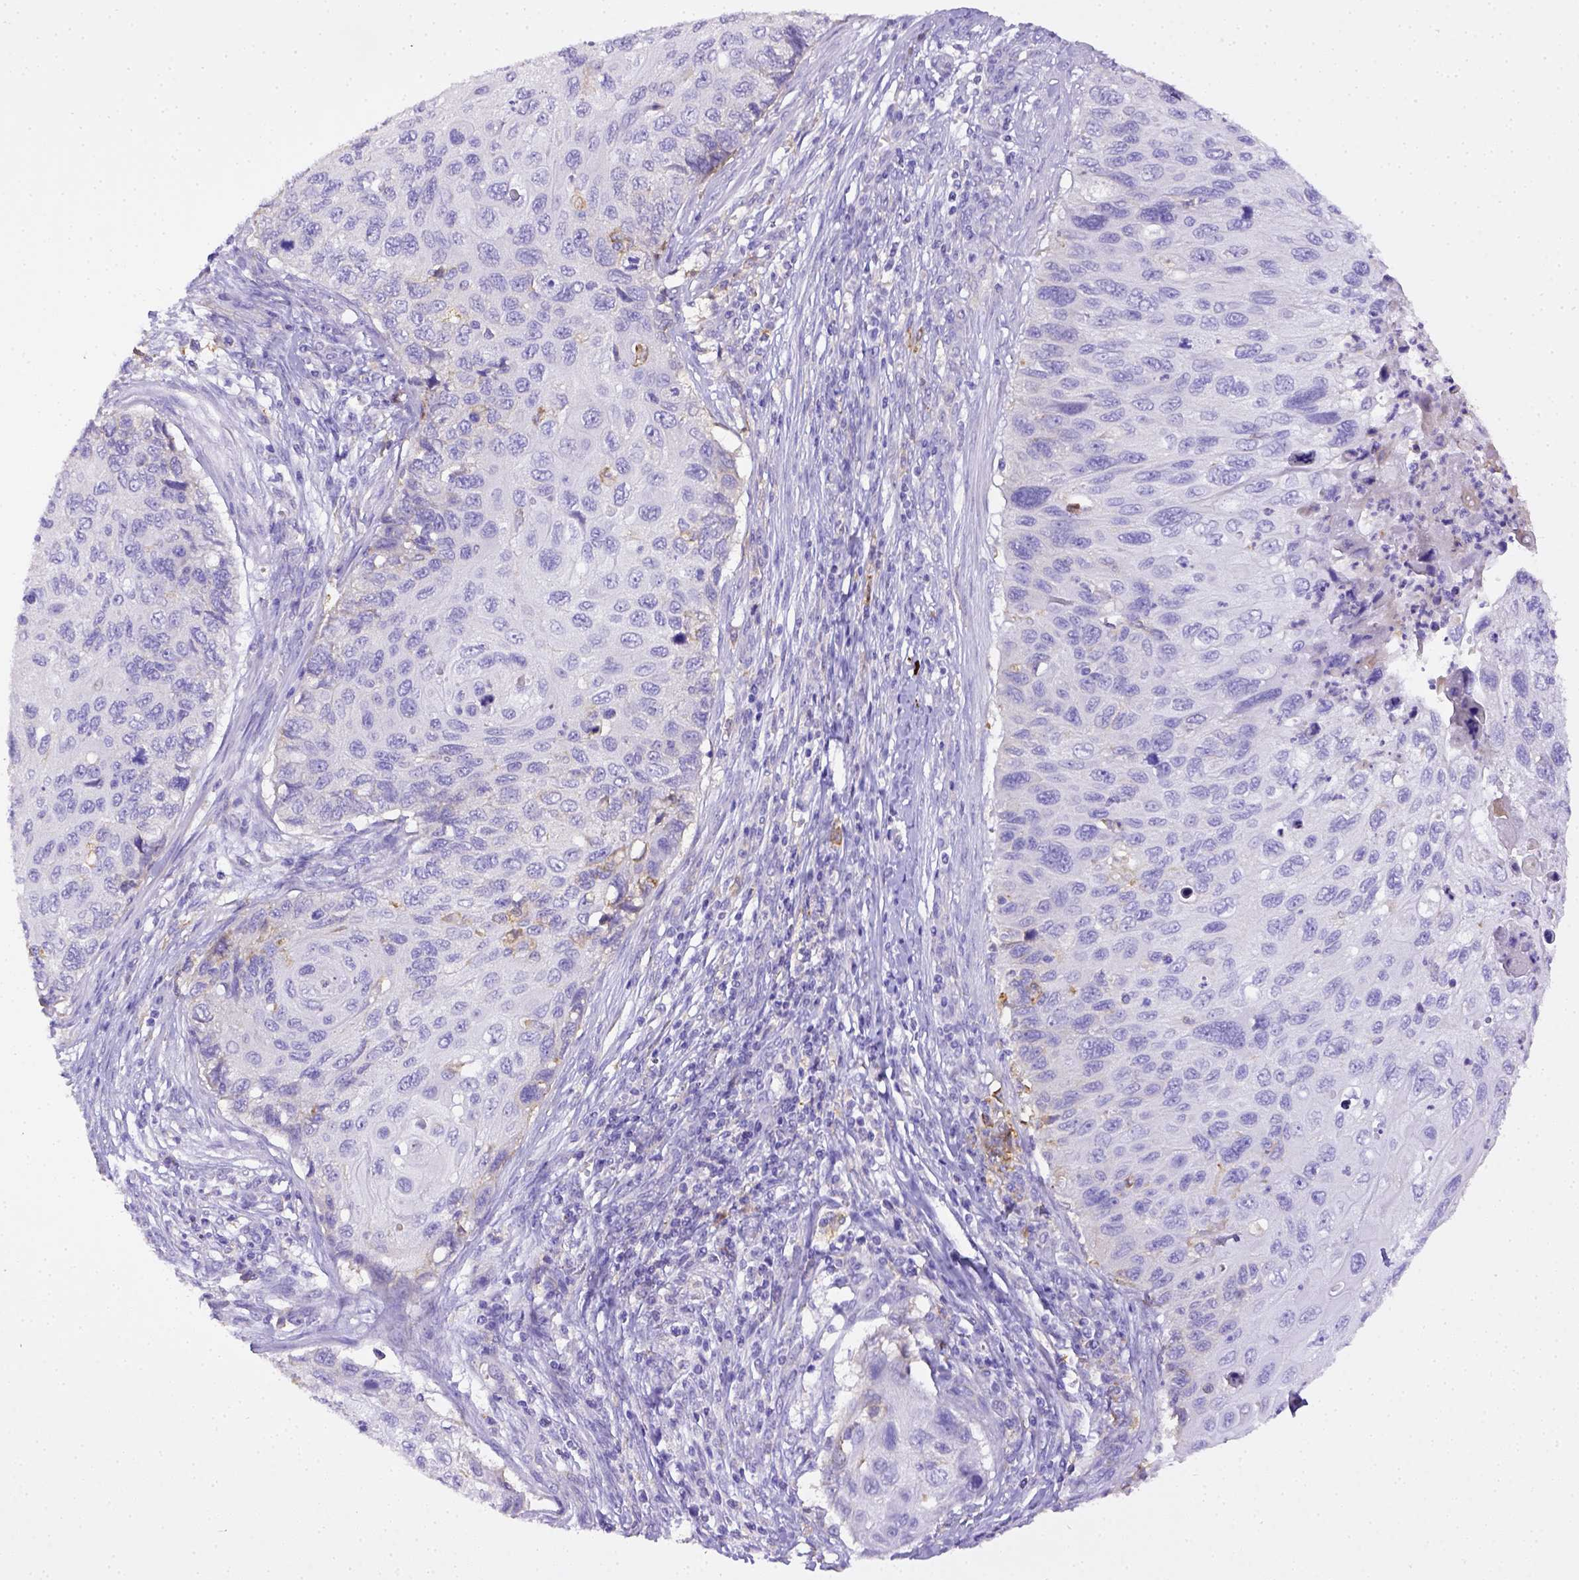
{"staining": {"intensity": "negative", "quantity": "none", "location": "none"}, "tissue": "cervical cancer", "cell_type": "Tumor cells", "image_type": "cancer", "snomed": [{"axis": "morphology", "description": "Squamous cell carcinoma, NOS"}, {"axis": "topography", "description": "Cervix"}], "caption": "Immunohistochemistry (IHC) histopathology image of neoplastic tissue: human cervical squamous cell carcinoma stained with DAB shows no significant protein positivity in tumor cells.", "gene": "CD40", "patient": {"sex": "female", "age": 70}}